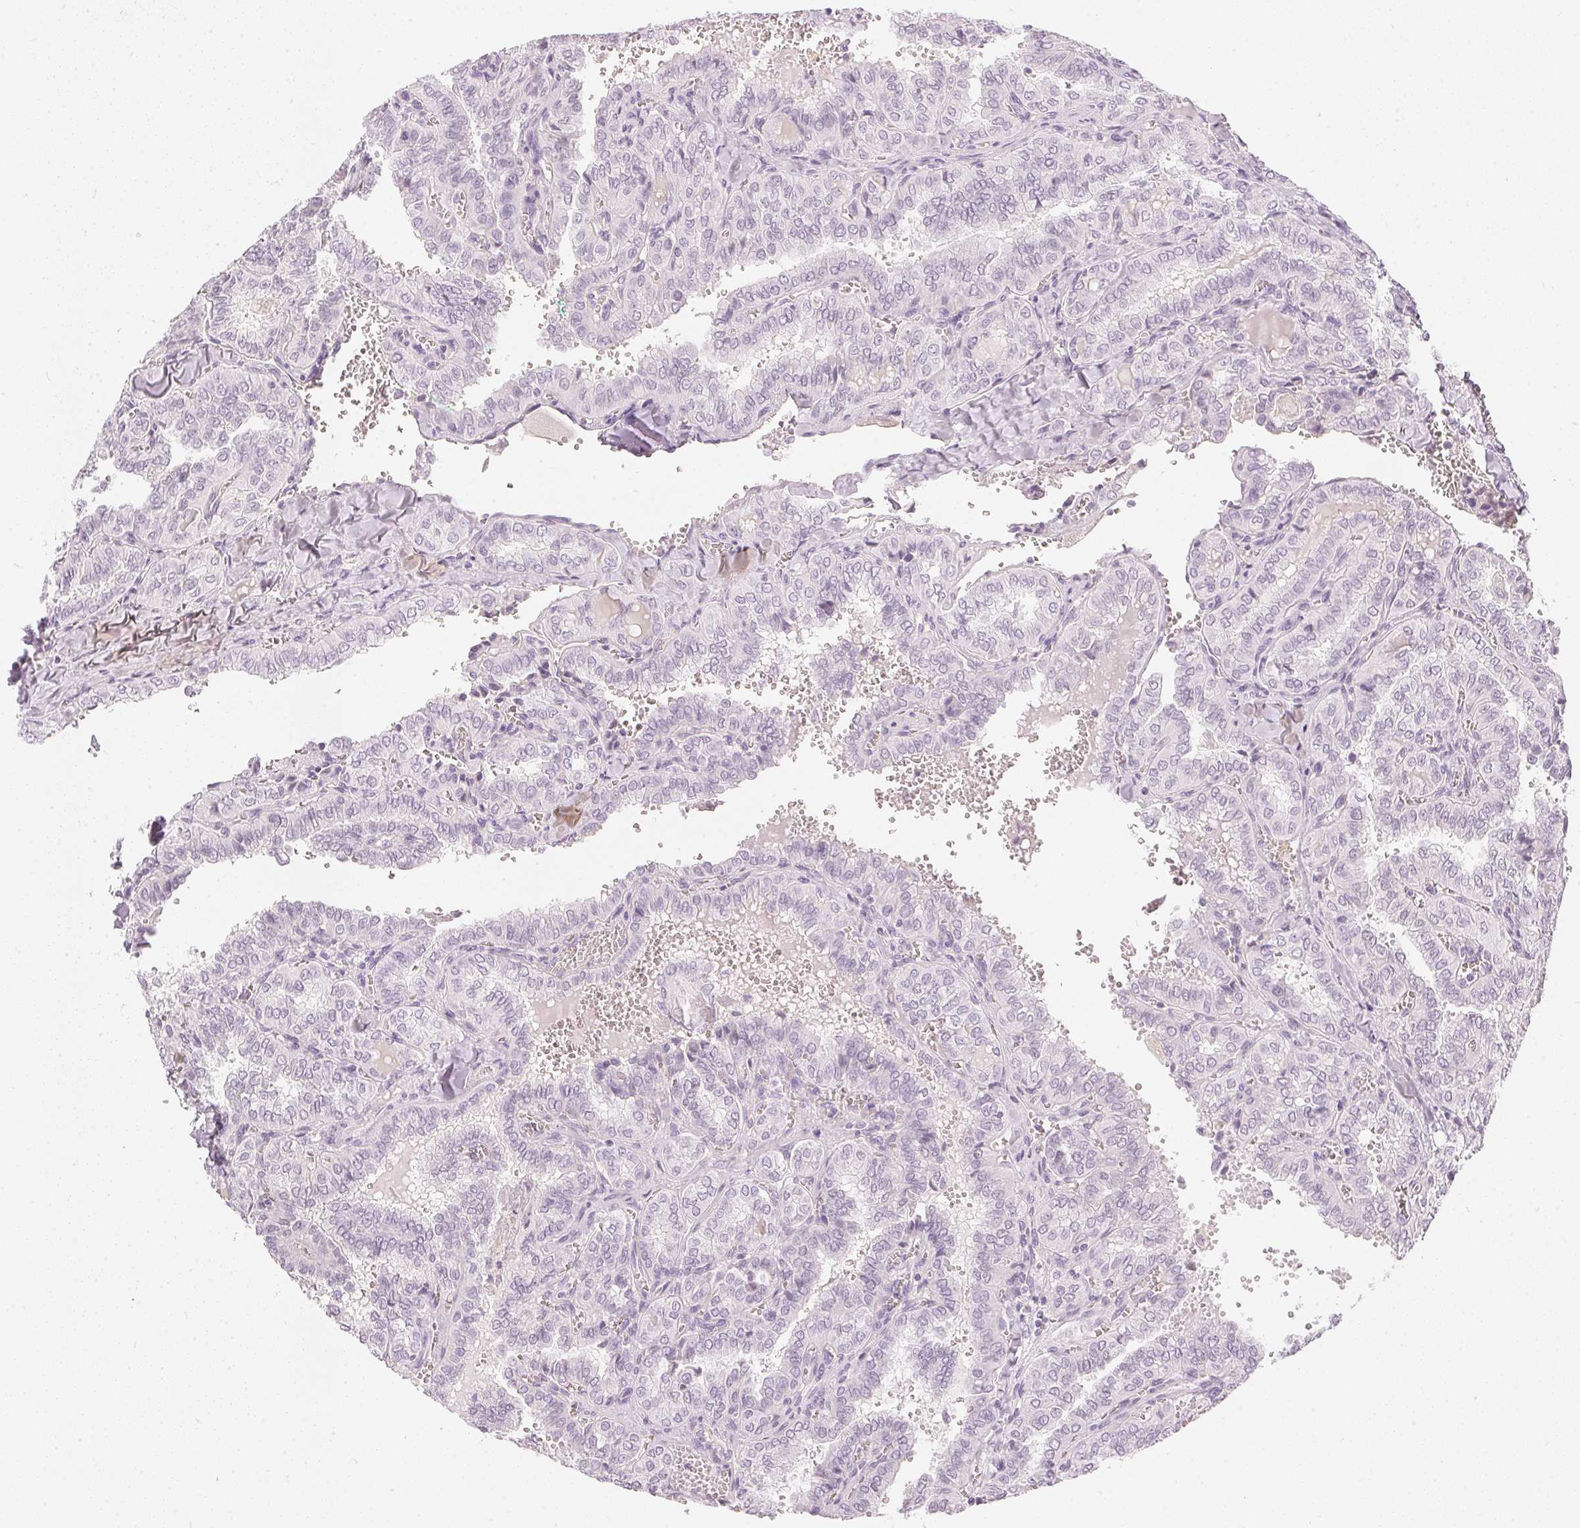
{"staining": {"intensity": "negative", "quantity": "none", "location": "none"}, "tissue": "thyroid cancer", "cell_type": "Tumor cells", "image_type": "cancer", "snomed": [{"axis": "morphology", "description": "Papillary adenocarcinoma, NOS"}, {"axis": "topography", "description": "Thyroid gland"}], "caption": "High power microscopy micrograph of an IHC micrograph of thyroid papillary adenocarcinoma, revealing no significant positivity in tumor cells.", "gene": "CHST4", "patient": {"sex": "female", "age": 41}}